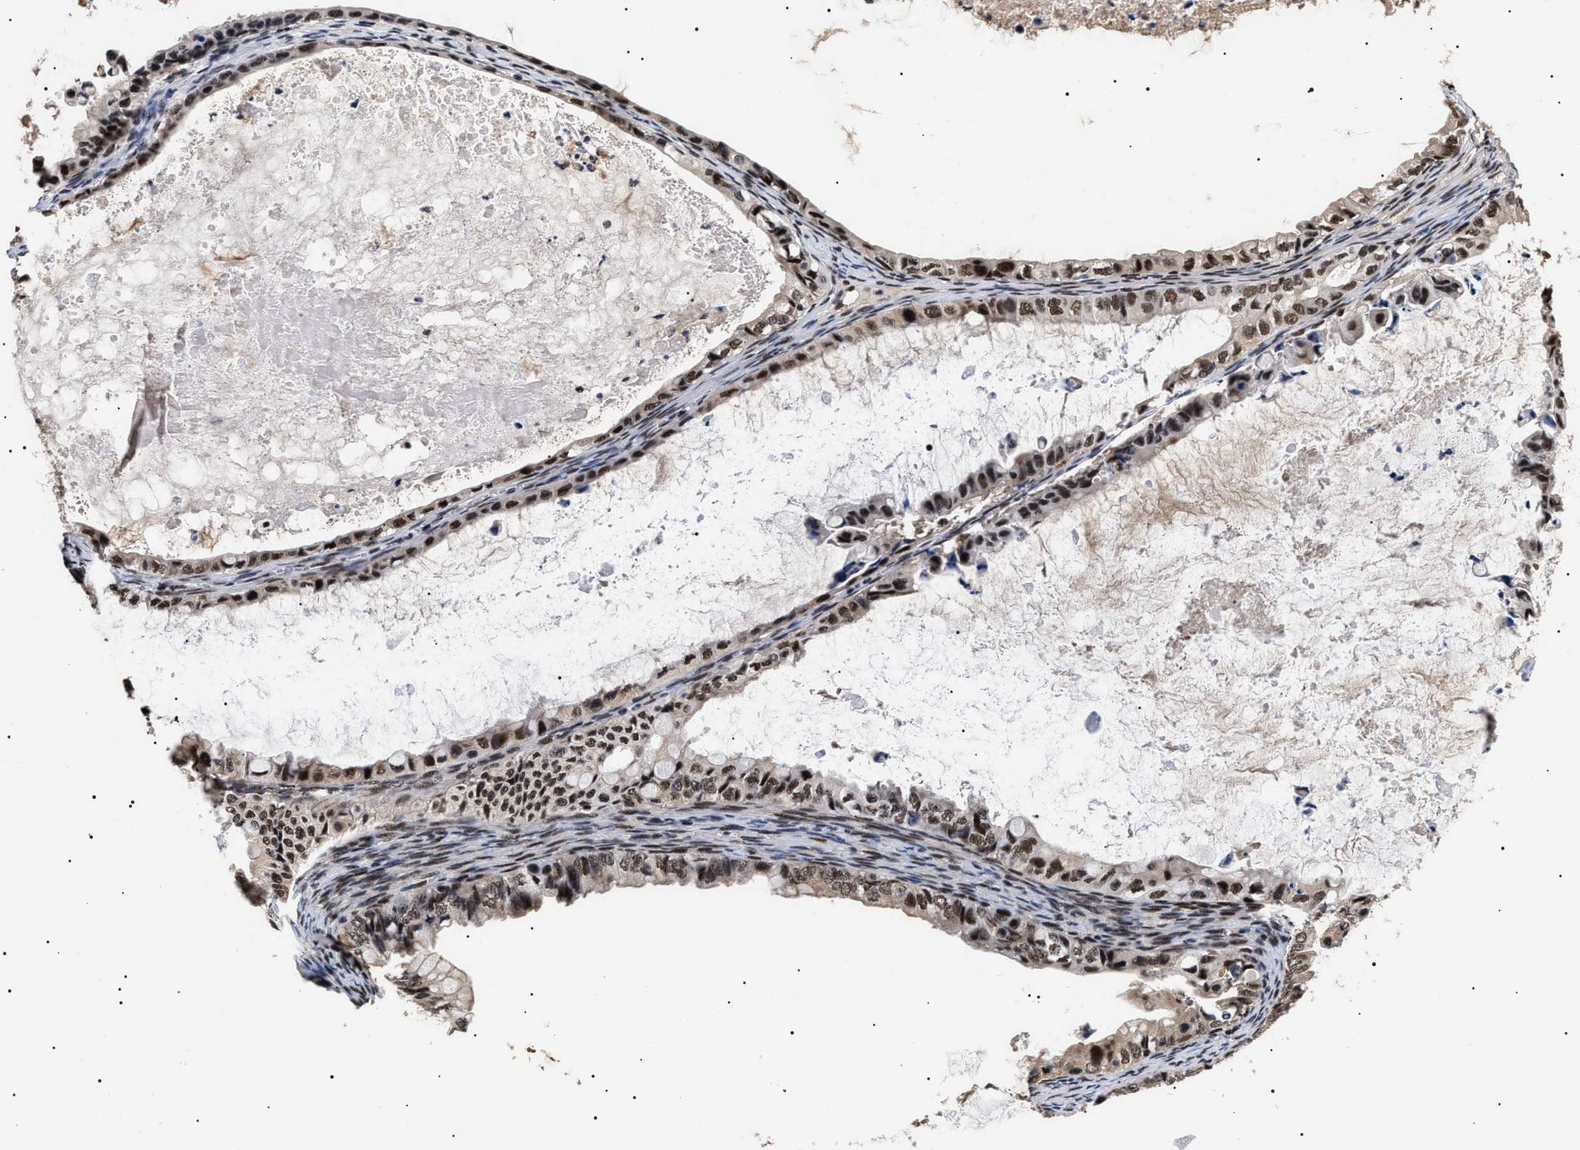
{"staining": {"intensity": "moderate", "quantity": ">75%", "location": "nuclear"}, "tissue": "ovarian cancer", "cell_type": "Tumor cells", "image_type": "cancer", "snomed": [{"axis": "morphology", "description": "Cystadenocarcinoma, mucinous, NOS"}, {"axis": "topography", "description": "Ovary"}], "caption": "Human ovarian cancer stained with a brown dye reveals moderate nuclear positive staining in approximately >75% of tumor cells.", "gene": "CAAP1", "patient": {"sex": "female", "age": 80}}